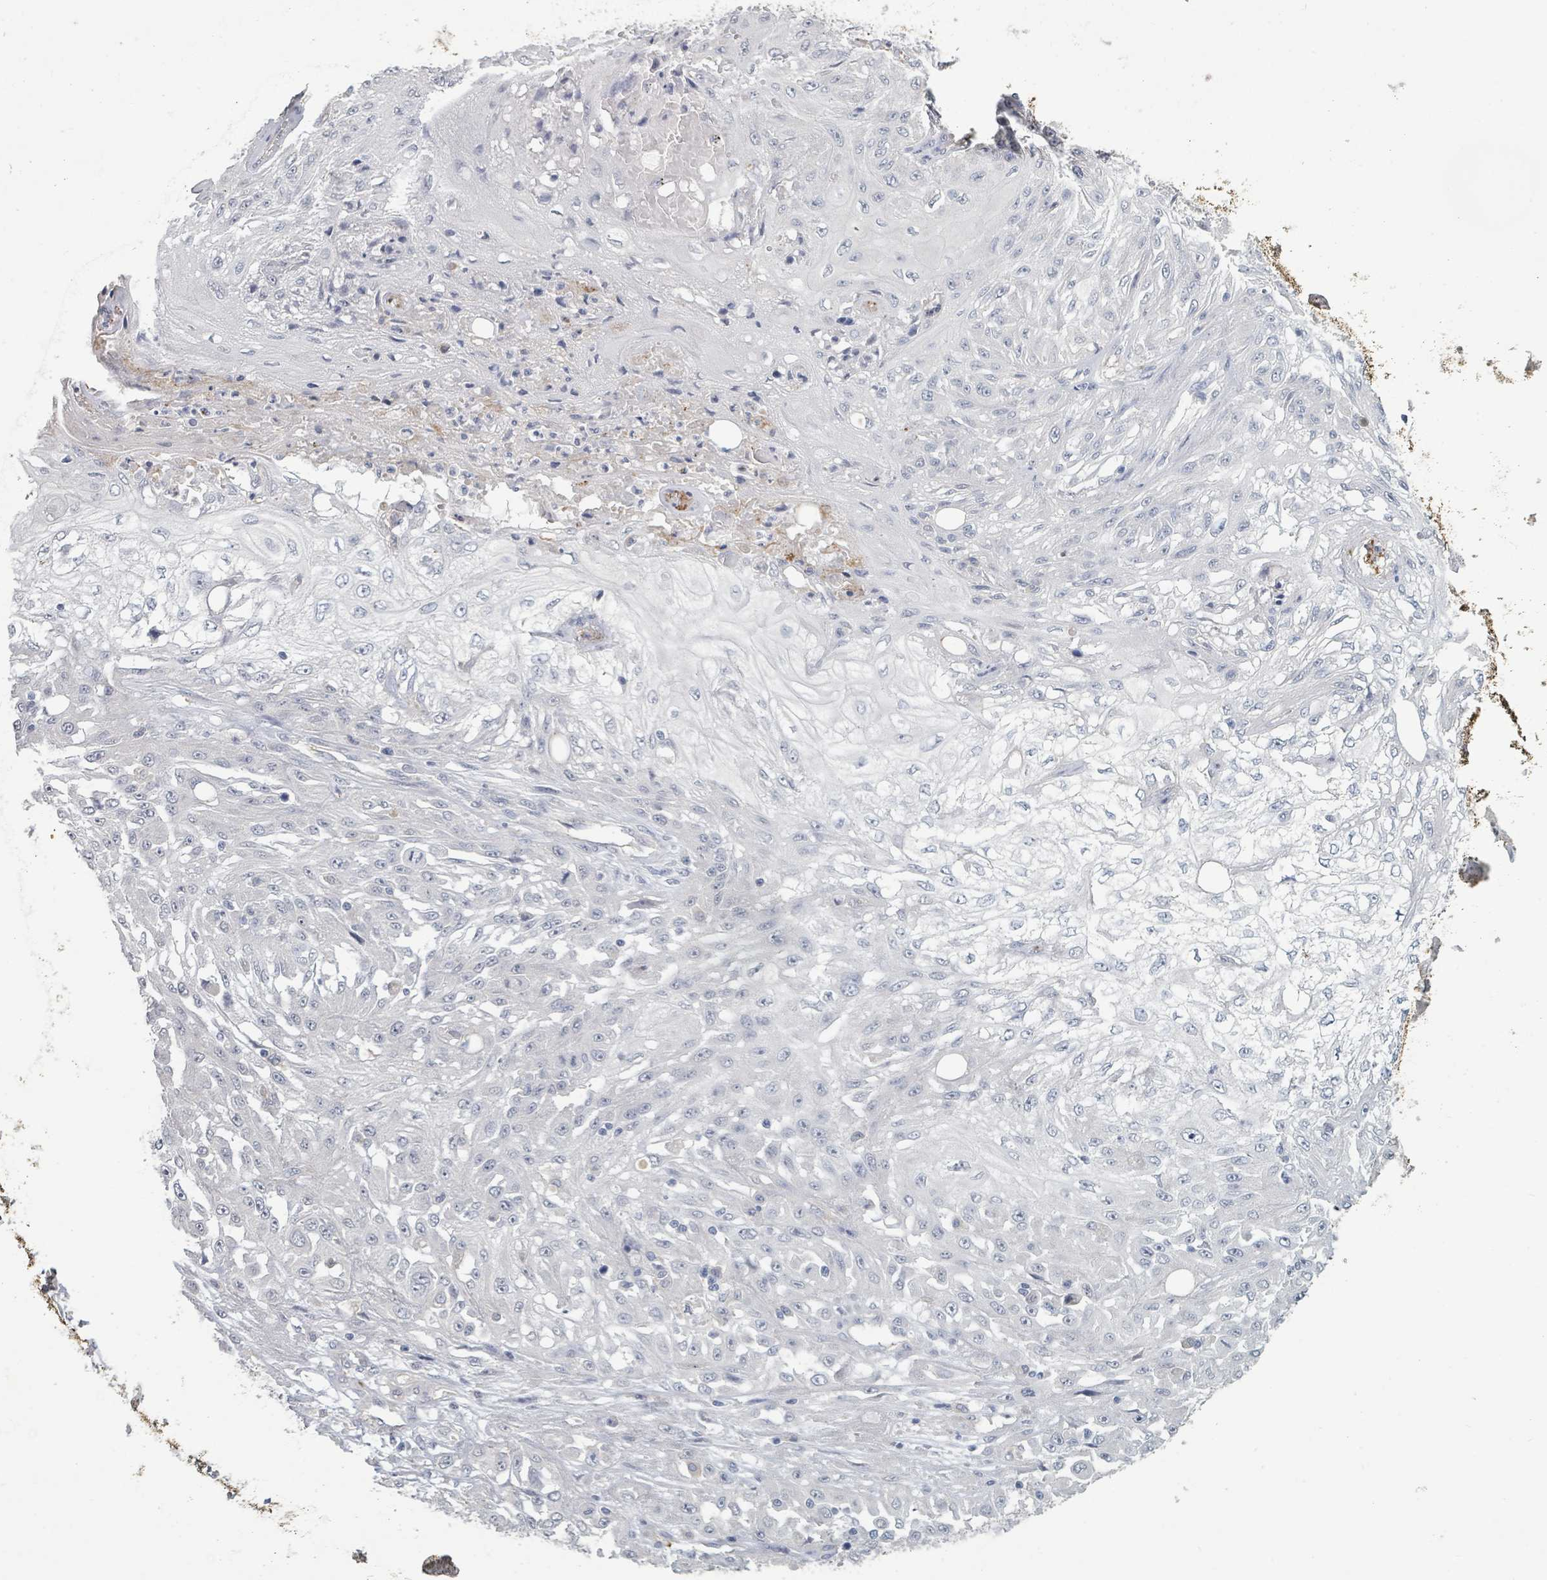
{"staining": {"intensity": "negative", "quantity": "none", "location": "none"}, "tissue": "skin cancer", "cell_type": "Tumor cells", "image_type": "cancer", "snomed": [{"axis": "morphology", "description": "Squamous cell carcinoma, NOS"}, {"axis": "morphology", "description": "Squamous cell carcinoma, metastatic, NOS"}, {"axis": "topography", "description": "Skin"}, {"axis": "topography", "description": "Lymph node"}], "caption": "Immunohistochemistry photomicrograph of human squamous cell carcinoma (skin) stained for a protein (brown), which exhibits no expression in tumor cells.", "gene": "PLAUR", "patient": {"sex": "male", "age": 75}}